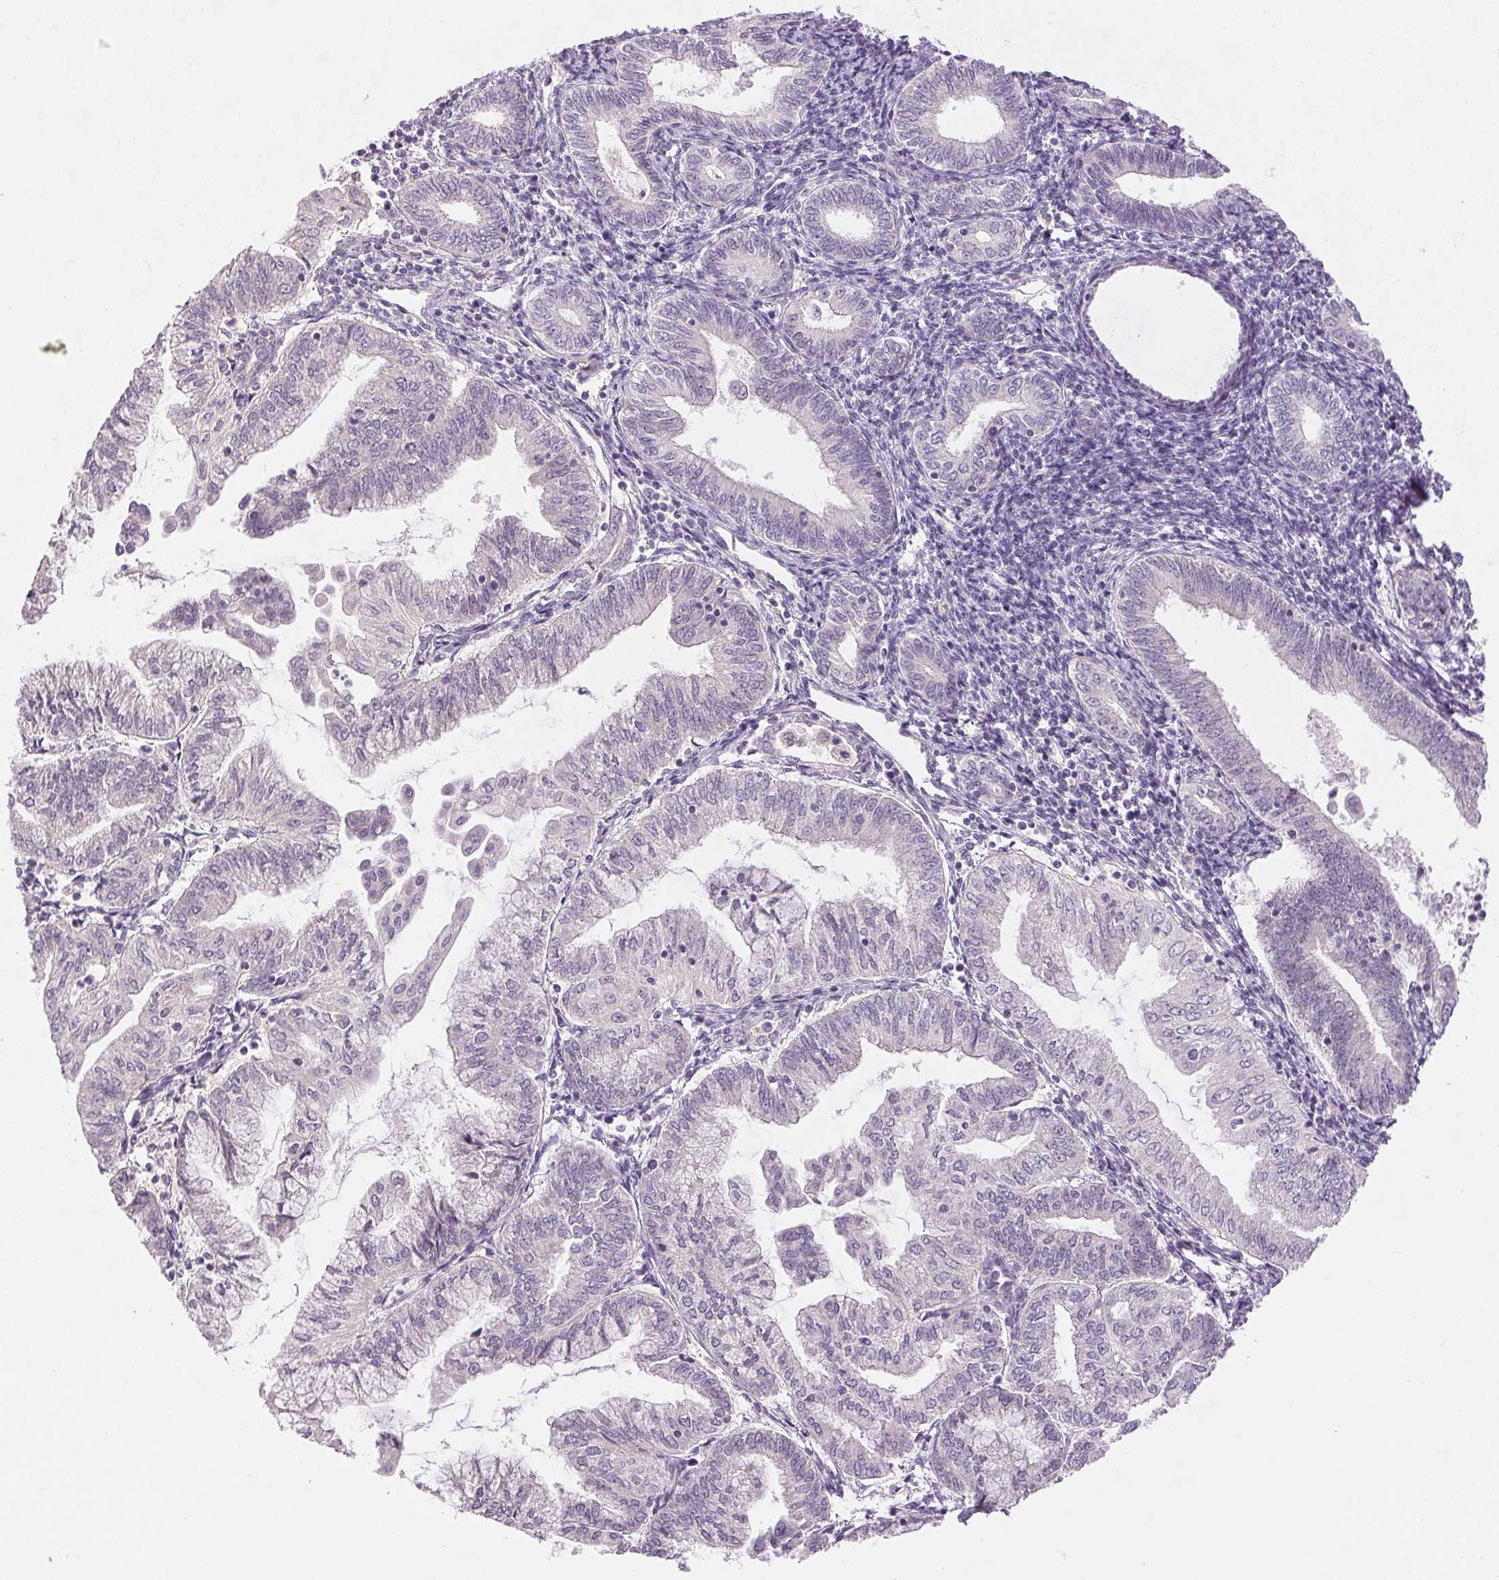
{"staining": {"intensity": "negative", "quantity": "none", "location": "none"}, "tissue": "endometrial cancer", "cell_type": "Tumor cells", "image_type": "cancer", "snomed": [{"axis": "morphology", "description": "Adenocarcinoma, NOS"}, {"axis": "topography", "description": "Endometrium"}], "caption": "An immunohistochemistry (IHC) image of endometrial cancer is shown. There is no staining in tumor cells of endometrial cancer.", "gene": "DSG3", "patient": {"sex": "female", "age": 55}}